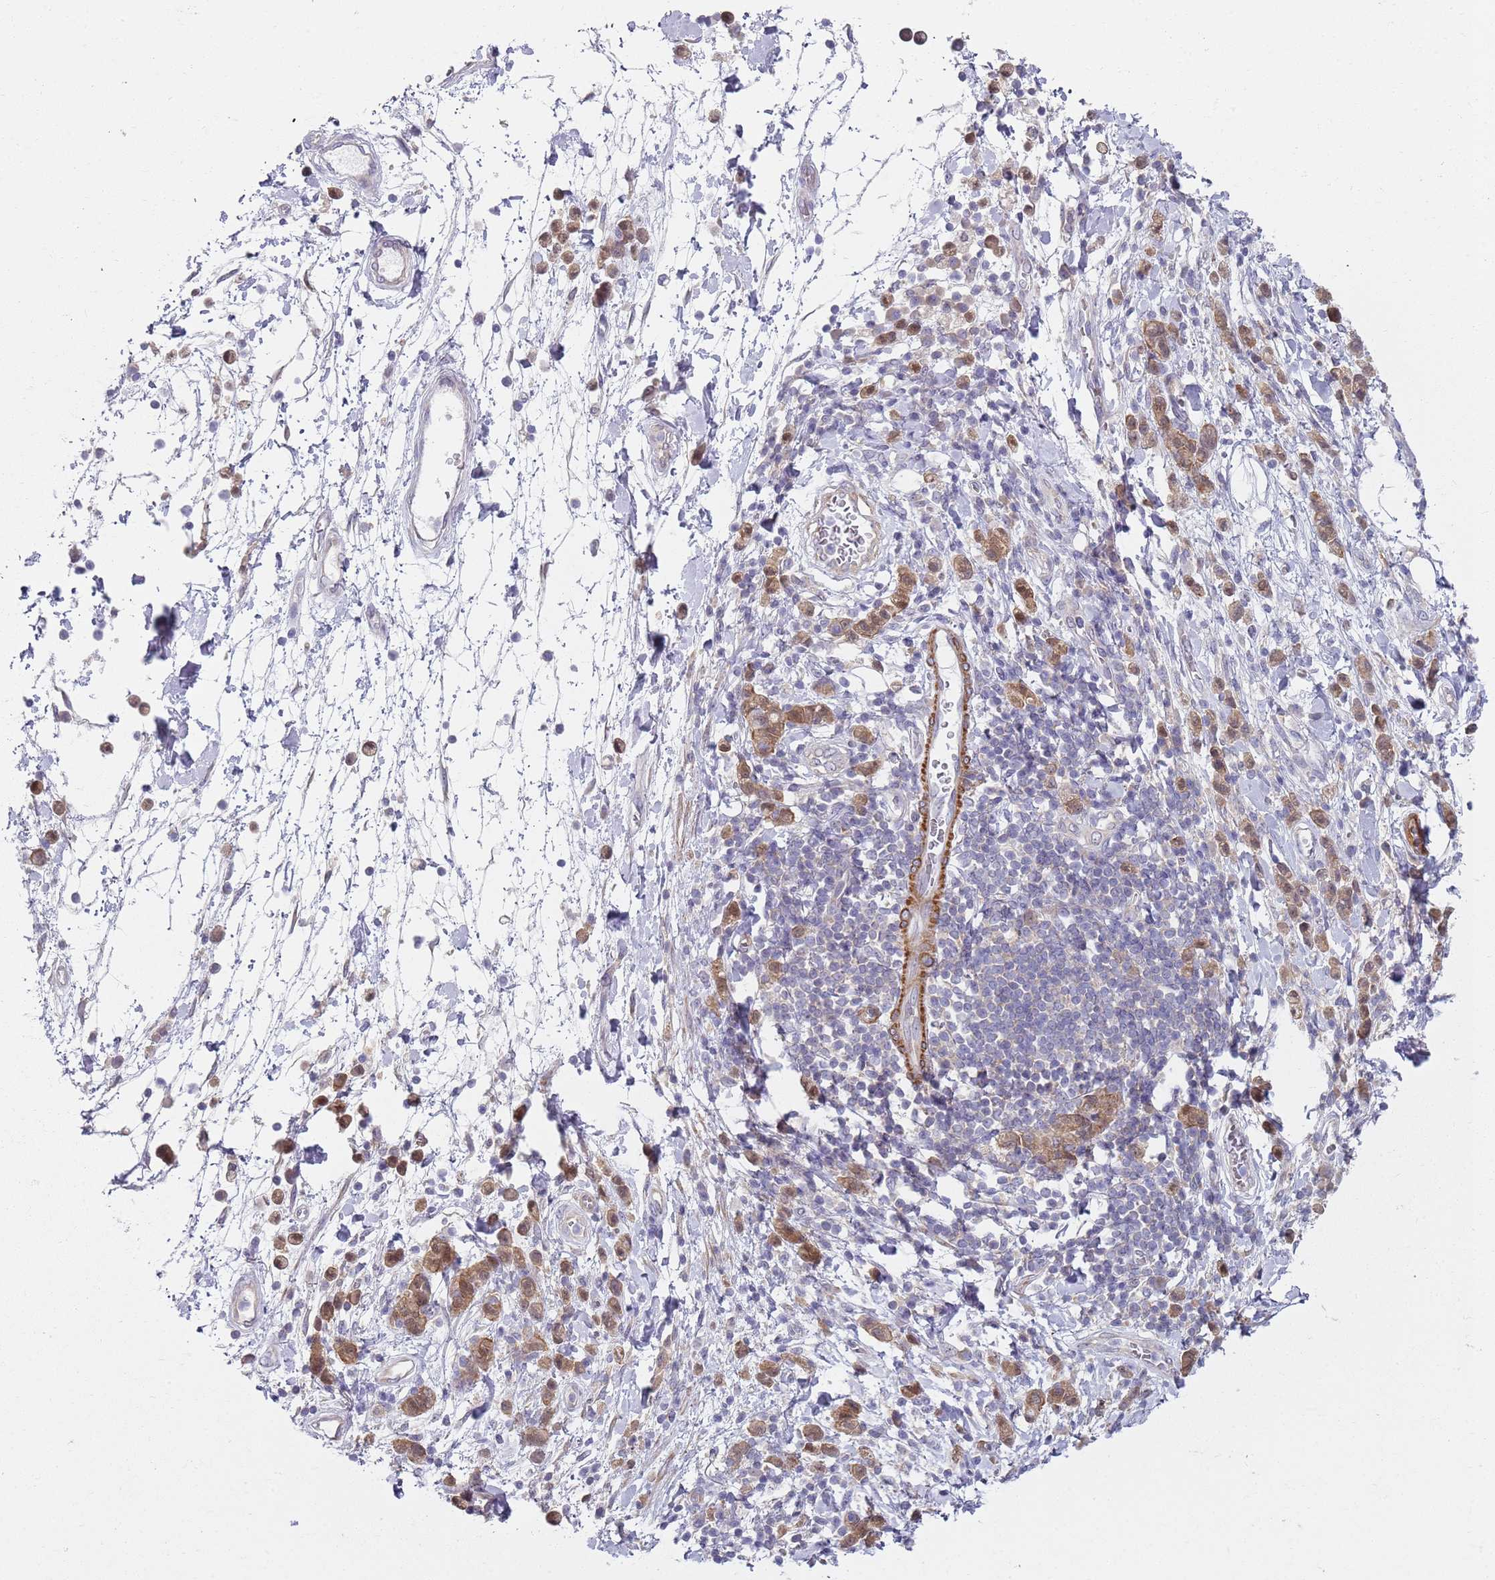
{"staining": {"intensity": "moderate", "quantity": ">75%", "location": "cytoplasmic/membranous"}, "tissue": "stomach cancer", "cell_type": "Tumor cells", "image_type": "cancer", "snomed": [{"axis": "morphology", "description": "Adenocarcinoma, NOS"}, {"axis": "topography", "description": "Stomach"}], "caption": "Immunohistochemical staining of human stomach cancer reveals medium levels of moderate cytoplasmic/membranous expression in approximately >75% of tumor cells. The staining was performed using DAB to visualize the protein expression in brown, while the nuclei were stained in blue with hematoxylin (Magnification: 20x).", "gene": "SLC26A6", "patient": {"sex": "male", "age": 77}}